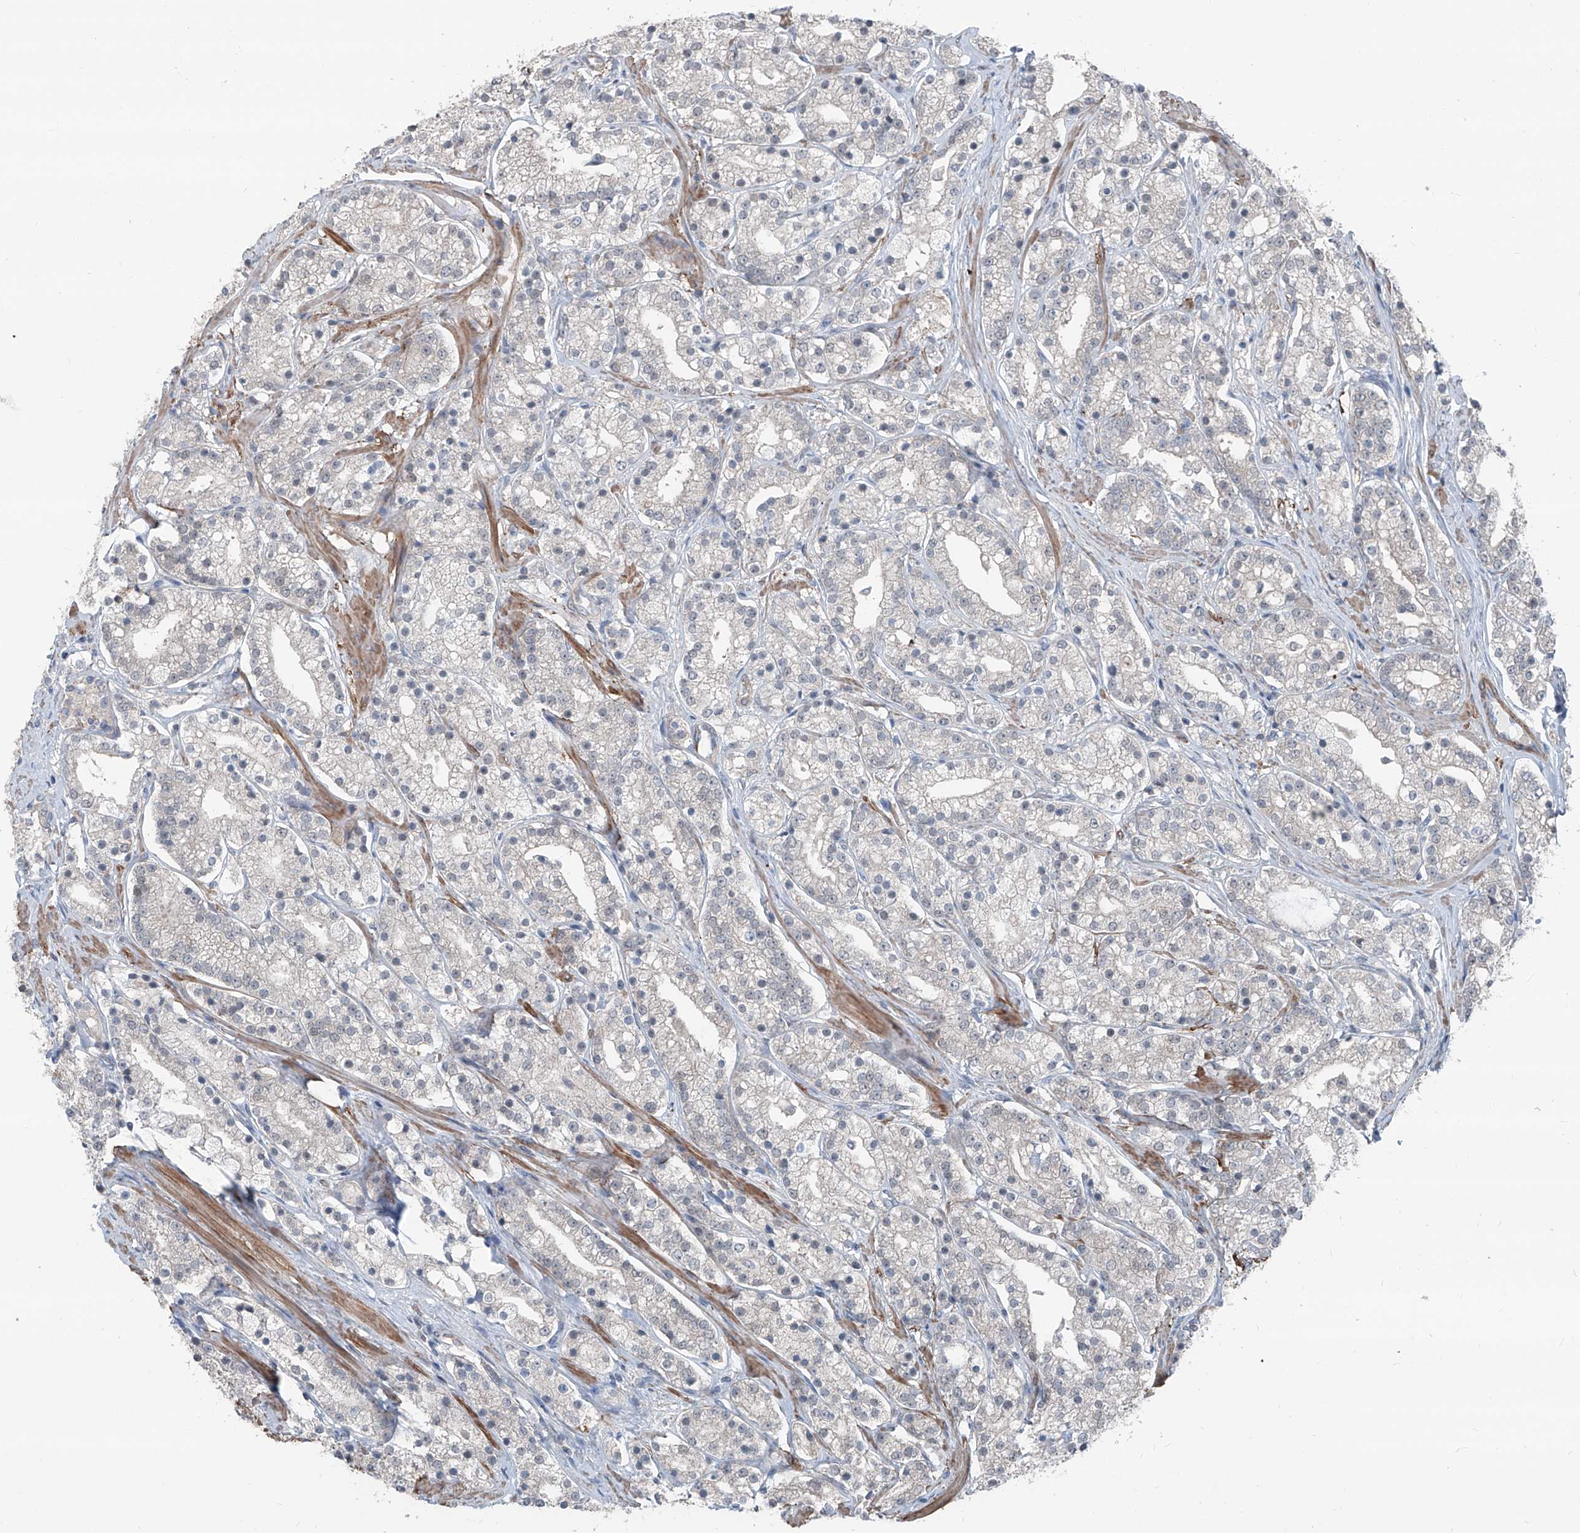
{"staining": {"intensity": "negative", "quantity": "none", "location": "none"}, "tissue": "prostate cancer", "cell_type": "Tumor cells", "image_type": "cancer", "snomed": [{"axis": "morphology", "description": "Adenocarcinoma, High grade"}, {"axis": "topography", "description": "Prostate"}], "caption": "IHC photomicrograph of neoplastic tissue: prostate high-grade adenocarcinoma stained with DAB demonstrates no significant protein positivity in tumor cells.", "gene": "HSPB11", "patient": {"sex": "male", "age": 69}}